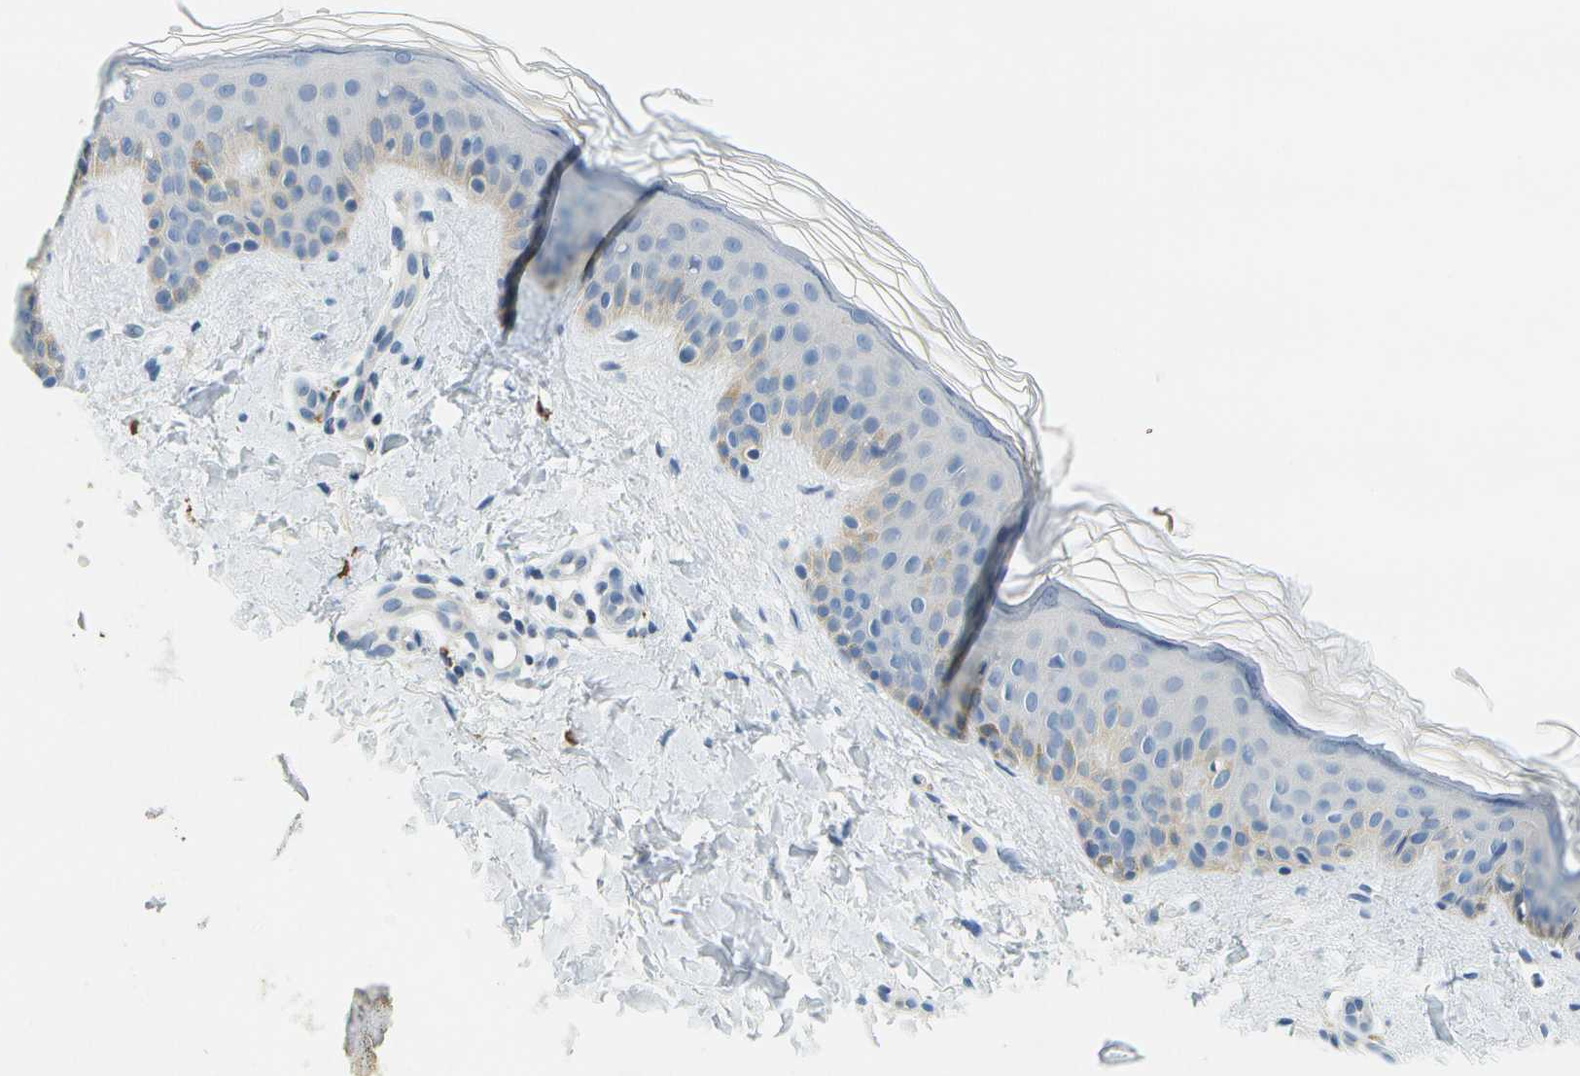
{"staining": {"intensity": "negative", "quantity": "none", "location": "none"}, "tissue": "skin", "cell_type": "Fibroblasts", "image_type": "normal", "snomed": [{"axis": "morphology", "description": "Normal tissue, NOS"}, {"axis": "topography", "description": "Skin"}], "caption": "High magnification brightfield microscopy of normal skin stained with DAB (brown) and counterstained with hematoxylin (blue): fibroblasts show no significant staining. (Stains: DAB immunohistochemistry with hematoxylin counter stain, Microscopy: brightfield microscopy at high magnification).", "gene": "RASGRP2", "patient": {"sex": "male", "age": 40}}